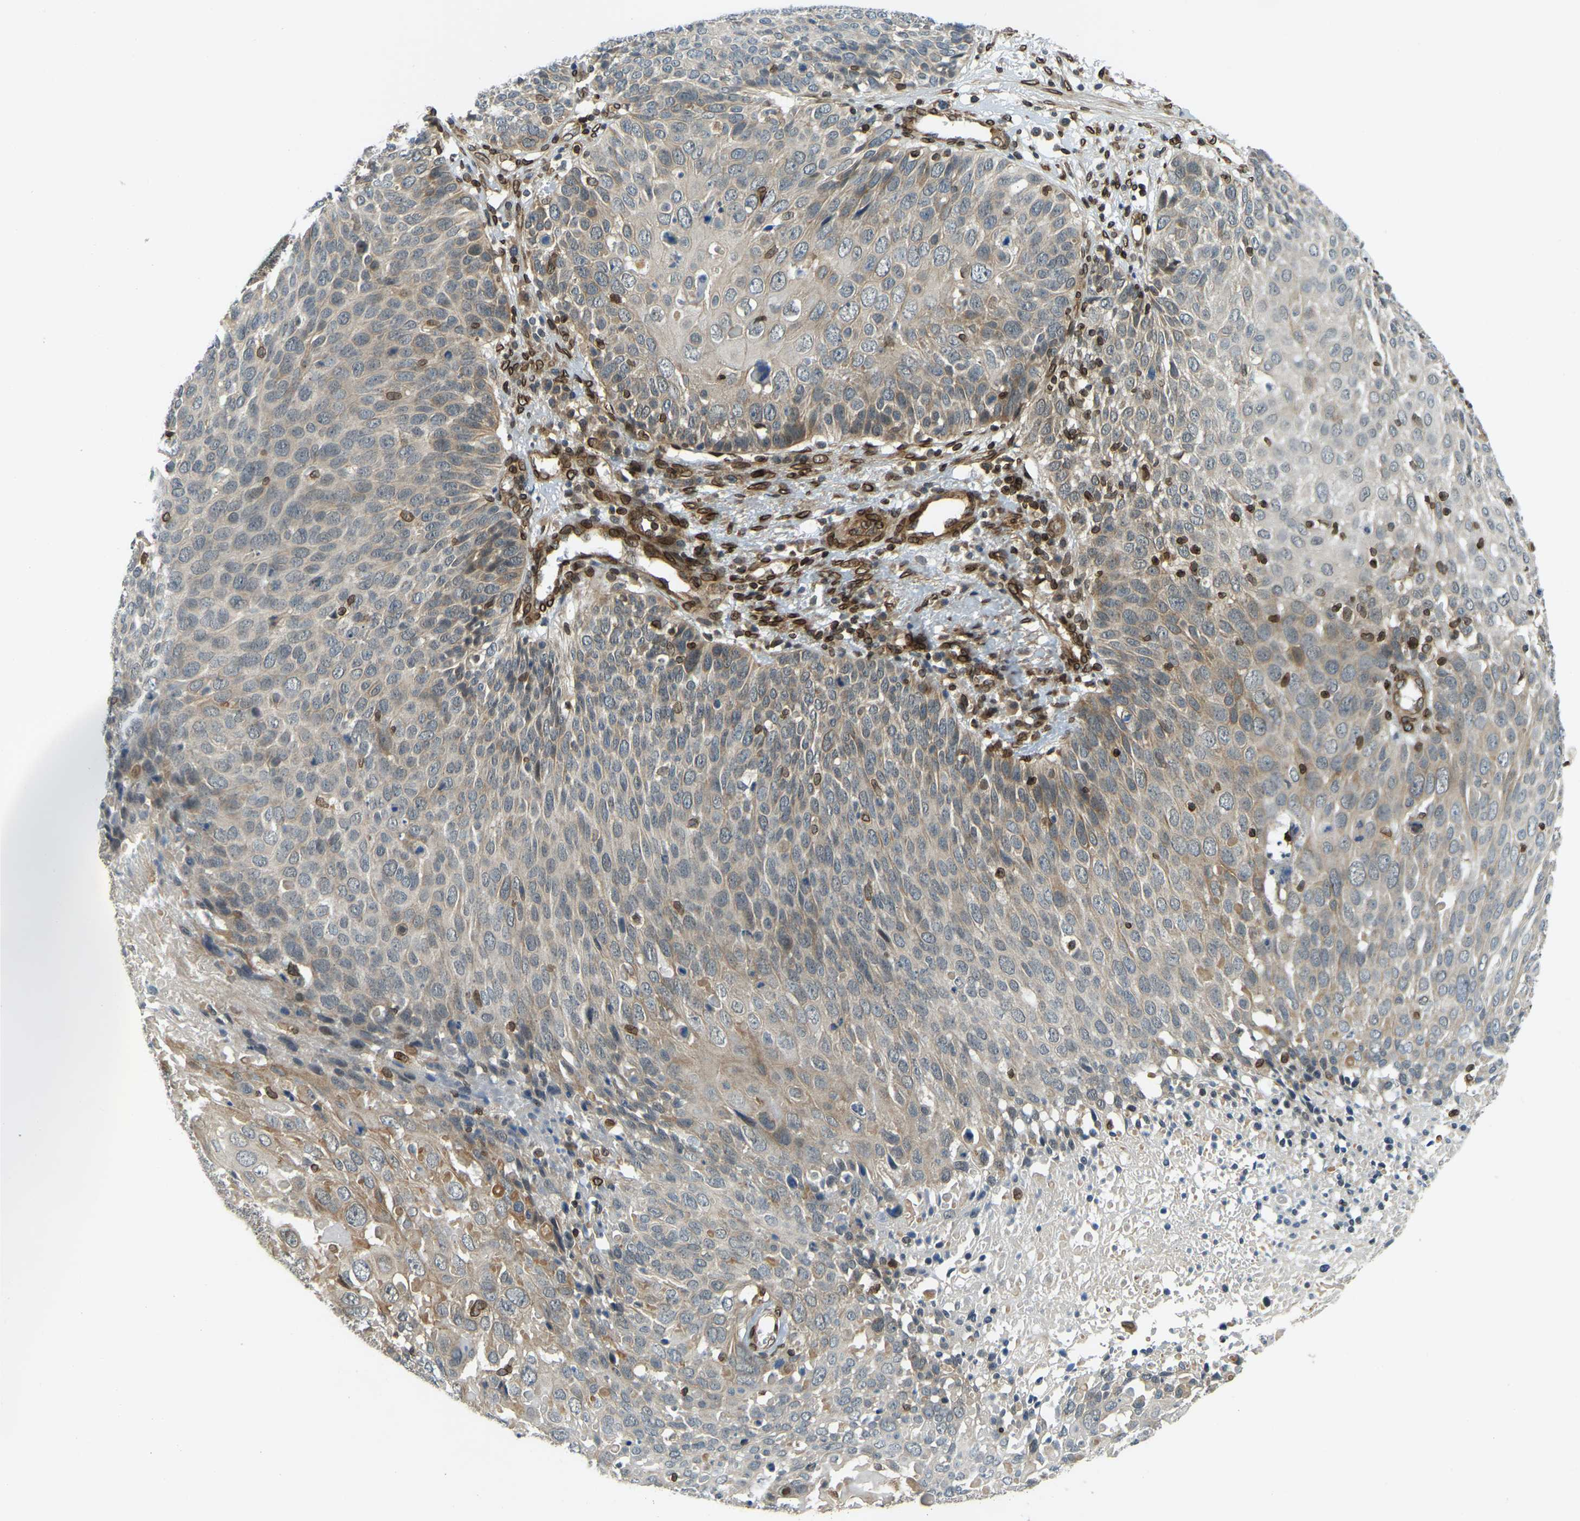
{"staining": {"intensity": "weak", "quantity": "25%-75%", "location": "cytoplasmic/membranous"}, "tissue": "cervical cancer", "cell_type": "Tumor cells", "image_type": "cancer", "snomed": [{"axis": "morphology", "description": "Squamous cell carcinoma, NOS"}, {"axis": "topography", "description": "Cervix"}], "caption": "Immunohistochemical staining of human squamous cell carcinoma (cervical) shows low levels of weak cytoplasmic/membranous protein positivity in about 25%-75% of tumor cells.", "gene": "SYNE1", "patient": {"sex": "female", "age": 74}}